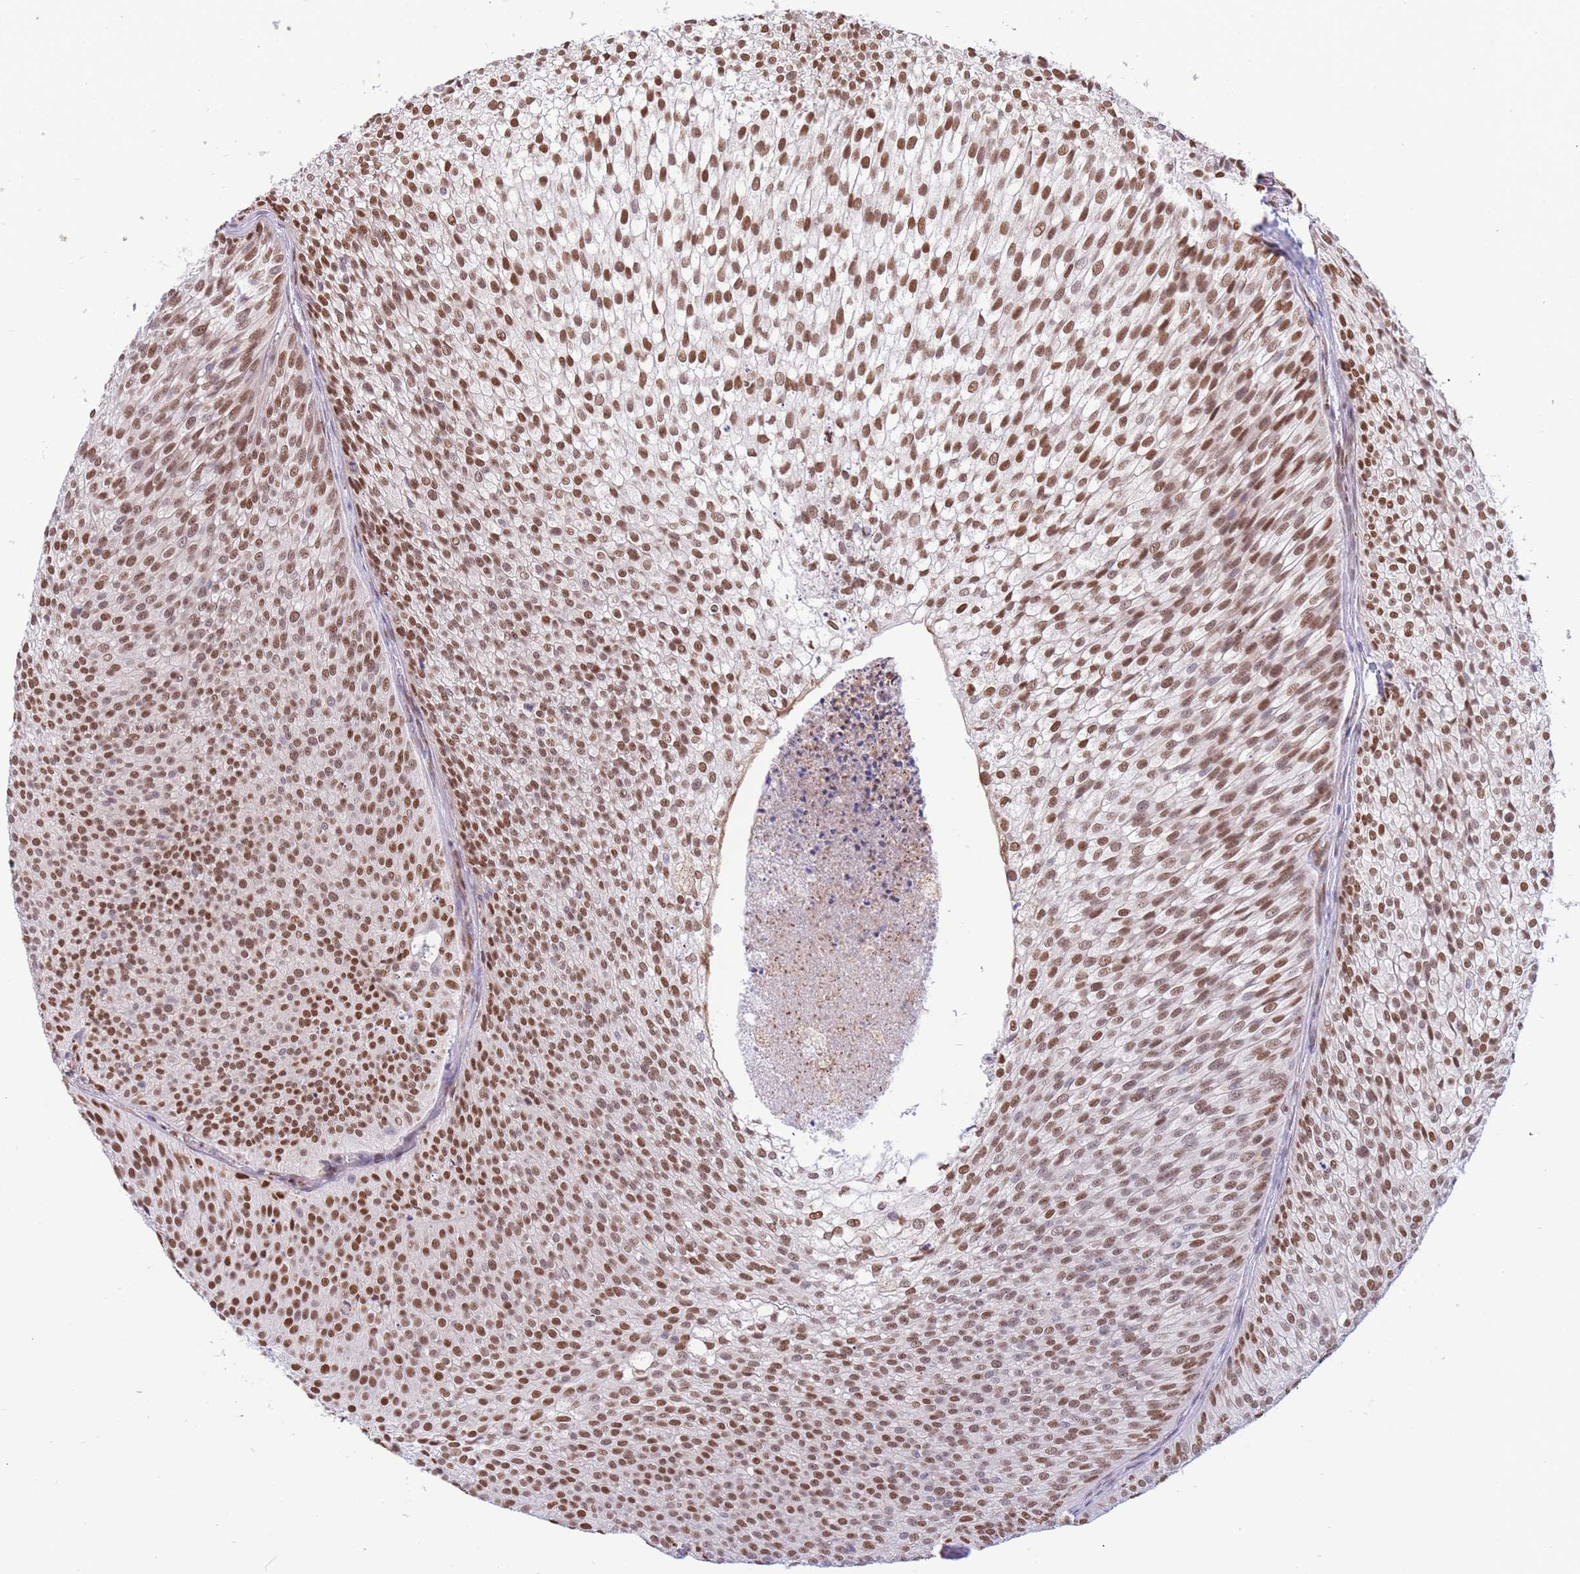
{"staining": {"intensity": "moderate", "quantity": ">75%", "location": "nuclear"}, "tissue": "urothelial cancer", "cell_type": "Tumor cells", "image_type": "cancer", "snomed": [{"axis": "morphology", "description": "Urothelial carcinoma, Low grade"}, {"axis": "topography", "description": "Urinary bladder"}], "caption": "This is a micrograph of immunohistochemistry (IHC) staining of urothelial carcinoma (low-grade), which shows moderate positivity in the nuclear of tumor cells.", "gene": "FAM153A", "patient": {"sex": "male", "age": 91}}